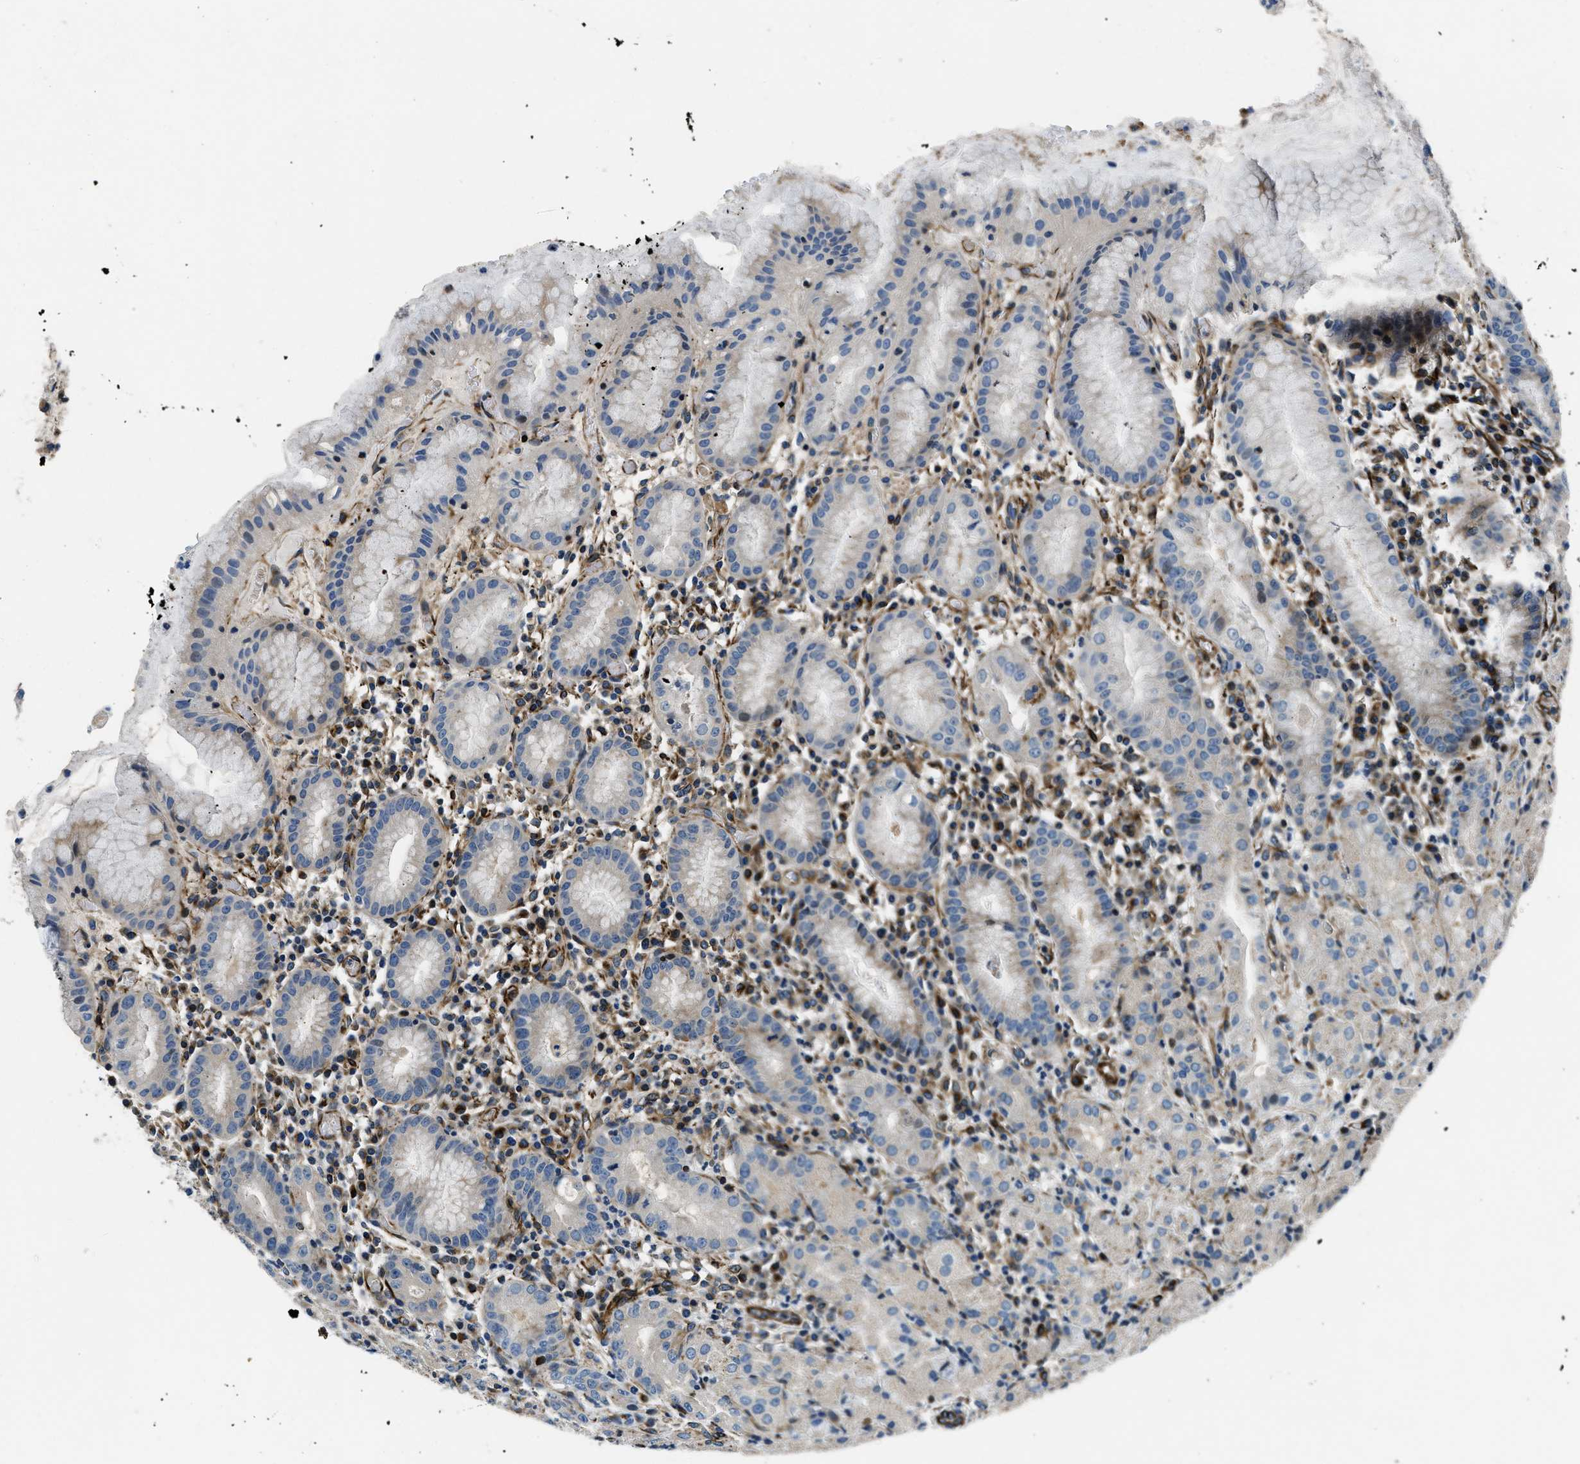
{"staining": {"intensity": "negative", "quantity": "none", "location": "none"}, "tissue": "stomach", "cell_type": "Glandular cells", "image_type": "normal", "snomed": [{"axis": "morphology", "description": "Normal tissue, NOS"}, {"axis": "topography", "description": "Stomach"}, {"axis": "topography", "description": "Stomach, lower"}], "caption": "Immunohistochemical staining of unremarkable stomach displays no significant expression in glandular cells.", "gene": "GNS", "patient": {"sex": "female", "age": 75}}